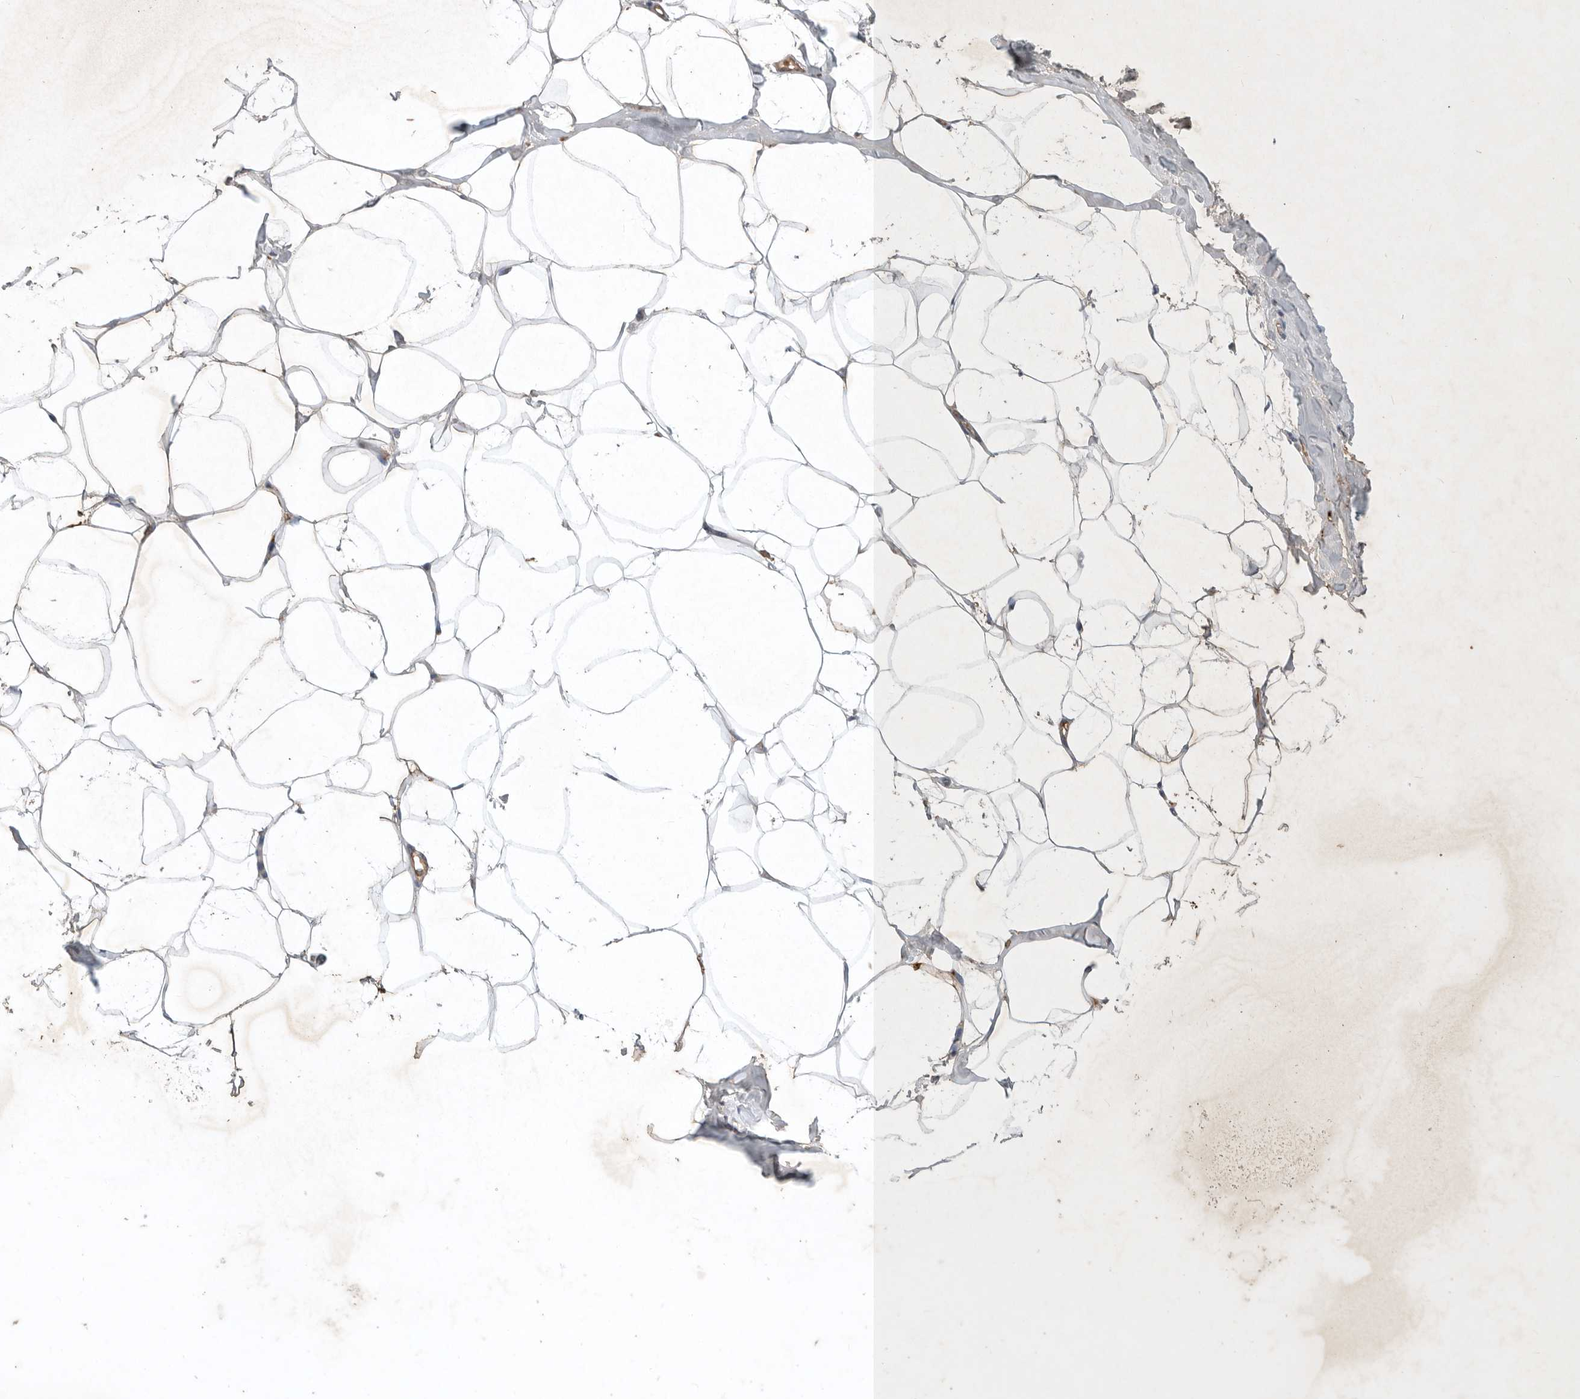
{"staining": {"intensity": "weak", "quantity": "25%-75%", "location": "cytoplasmic/membranous"}, "tissue": "adipose tissue", "cell_type": "Adipocytes", "image_type": "normal", "snomed": [{"axis": "morphology", "description": "Normal tissue, NOS"}, {"axis": "morphology", "description": "Fibrosis, NOS"}, {"axis": "topography", "description": "Breast"}, {"axis": "topography", "description": "Adipose tissue"}], "caption": "Protein analysis of normal adipose tissue displays weak cytoplasmic/membranous expression in approximately 25%-75% of adipocytes. The protein is shown in brown color, while the nuclei are stained blue.", "gene": "MLPH", "patient": {"sex": "female", "age": 39}}